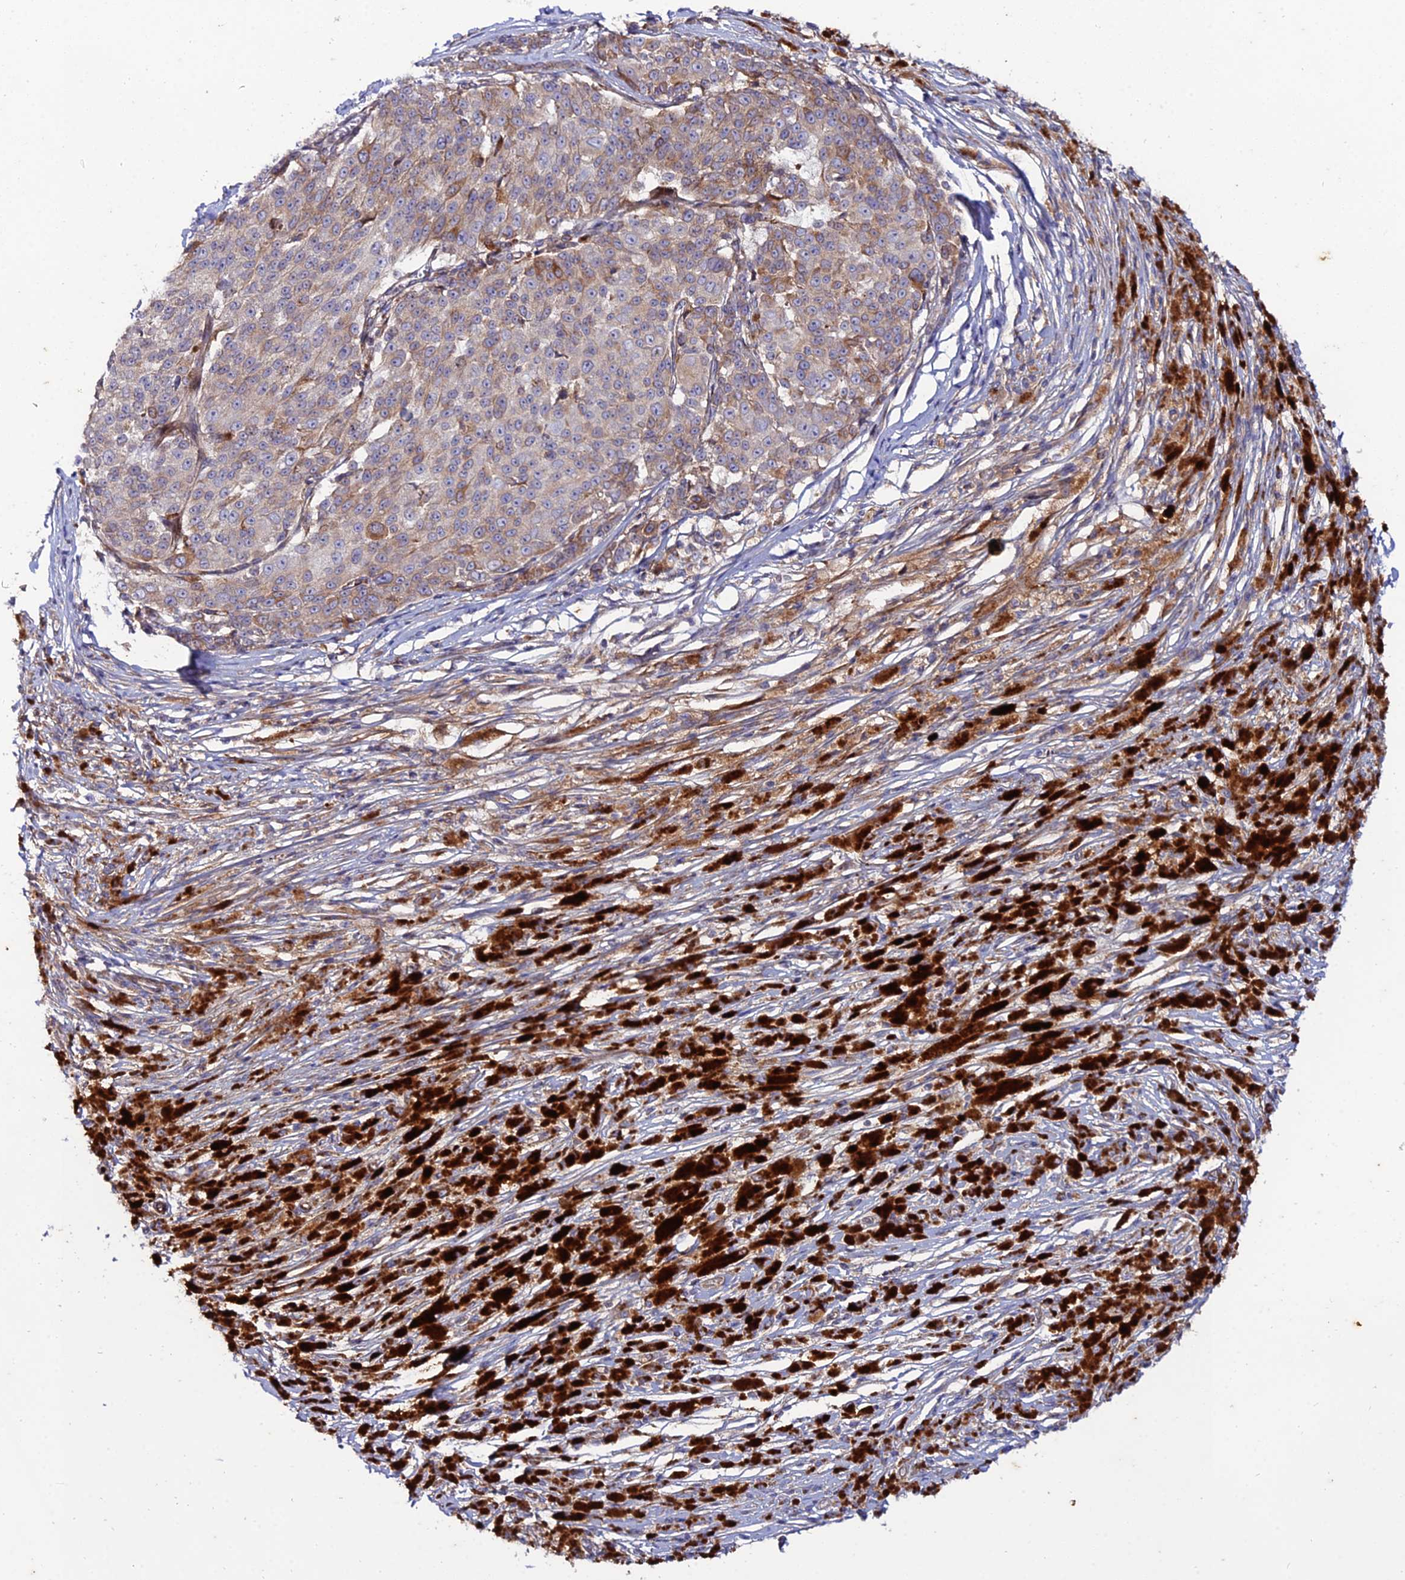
{"staining": {"intensity": "weak", "quantity": "25%-75%", "location": "cytoplasmic/membranous"}, "tissue": "melanoma", "cell_type": "Tumor cells", "image_type": "cancer", "snomed": [{"axis": "morphology", "description": "Malignant melanoma, NOS"}, {"axis": "topography", "description": "Skin"}], "caption": "Malignant melanoma tissue reveals weak cytoplasmic/membranous expression in about 25%-75% of tumor cells, visualized by immunohistochemistry.", "gene": "ARL6IP1", "patient": {"sex": "female", "age": 52}}